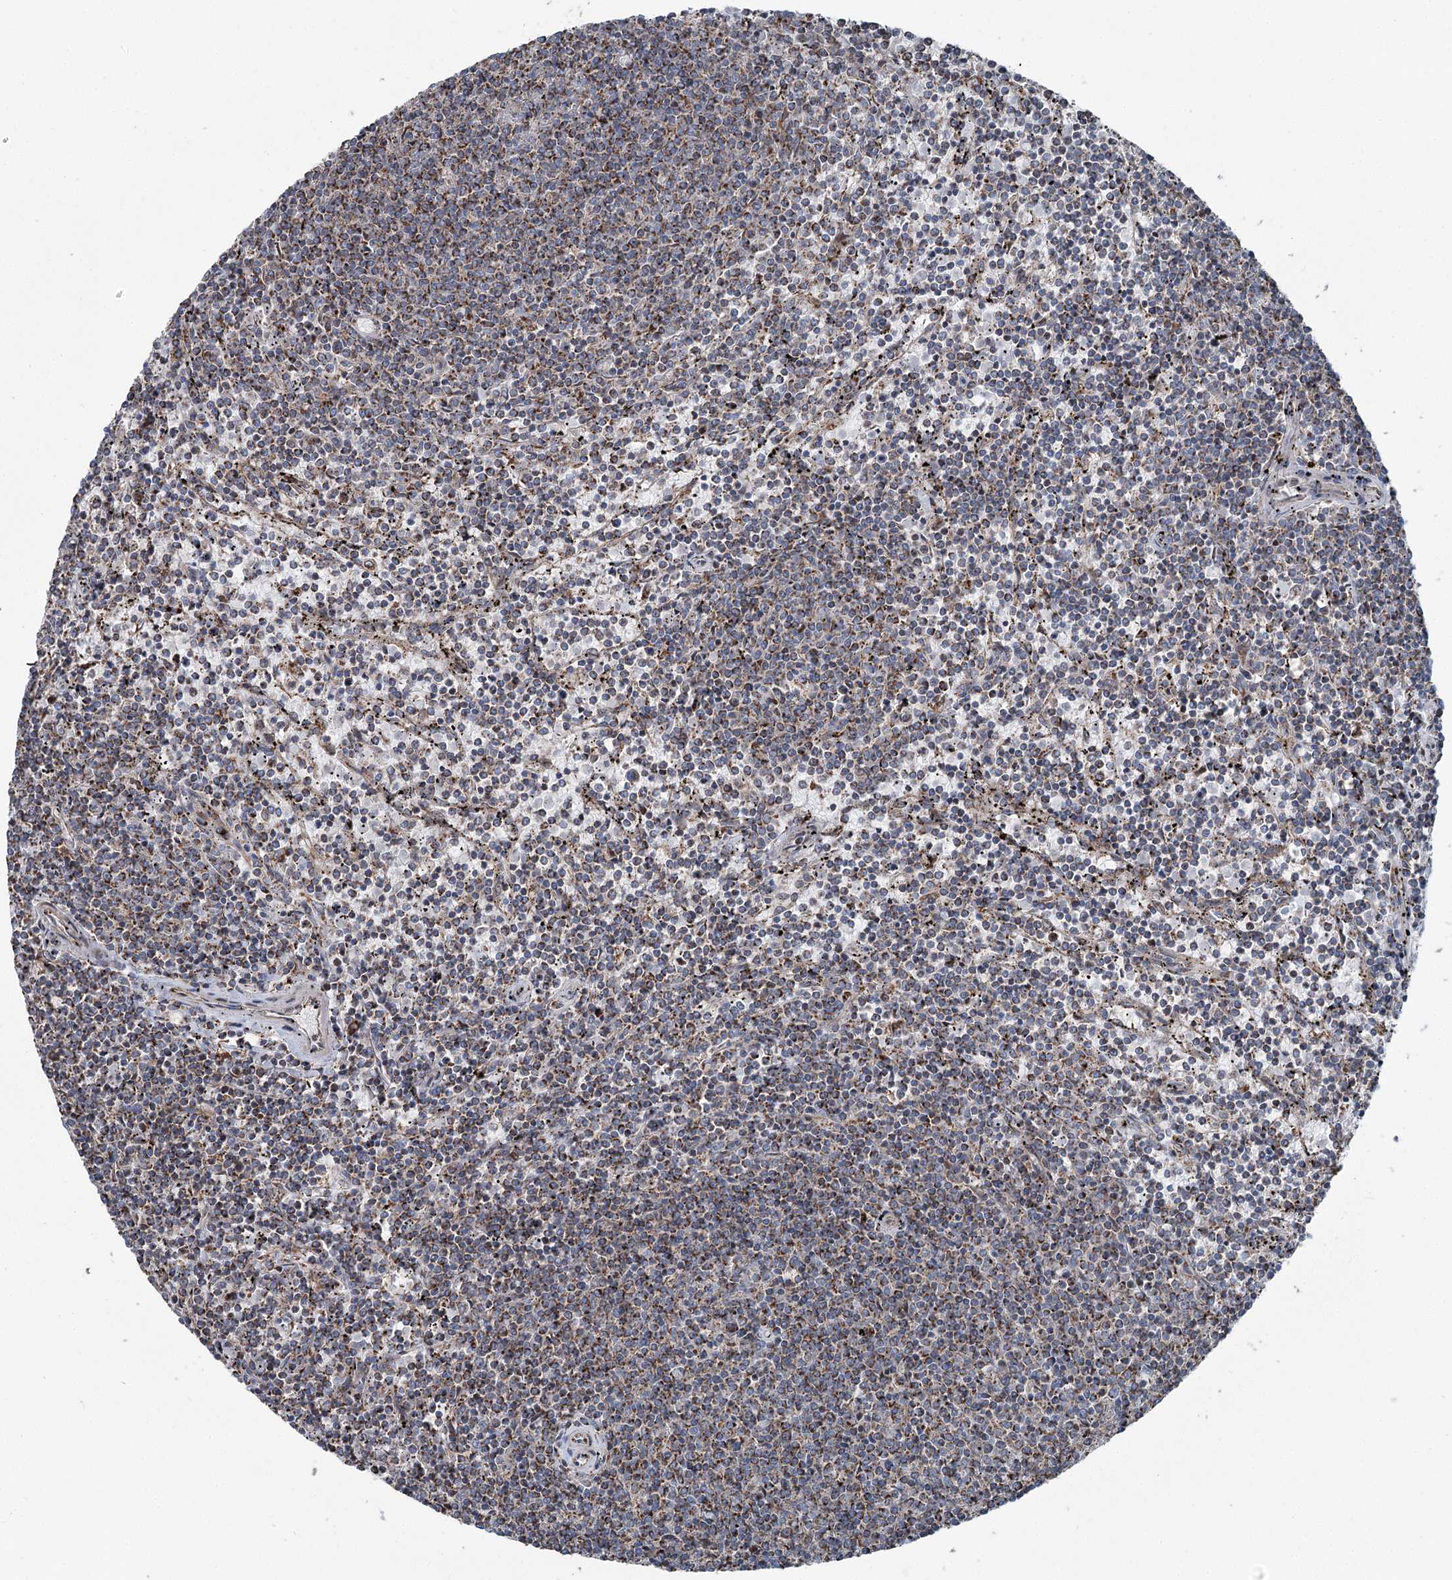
{"staining": {"intensity": "strong", "quantity": ">75%", "location": "cytoplasmic/membranous"}, "tissue": "lymphoma", "cell_type": "Tumor cells", "image_type": "cancer", "snomed": [{"axis": "morphology", "description": "Malignant lymphoma, non-Hodgkin's type, Low grade"}, {"axis": "topography", "description": "Spleen"}], "caption": "Tumor cells display high levels of strong cytoplasmic/membranous positivity in about >75% of cells in human lymphoma.", "gene": "UCN3", "patient": {"sex": "female", "age": 50}}